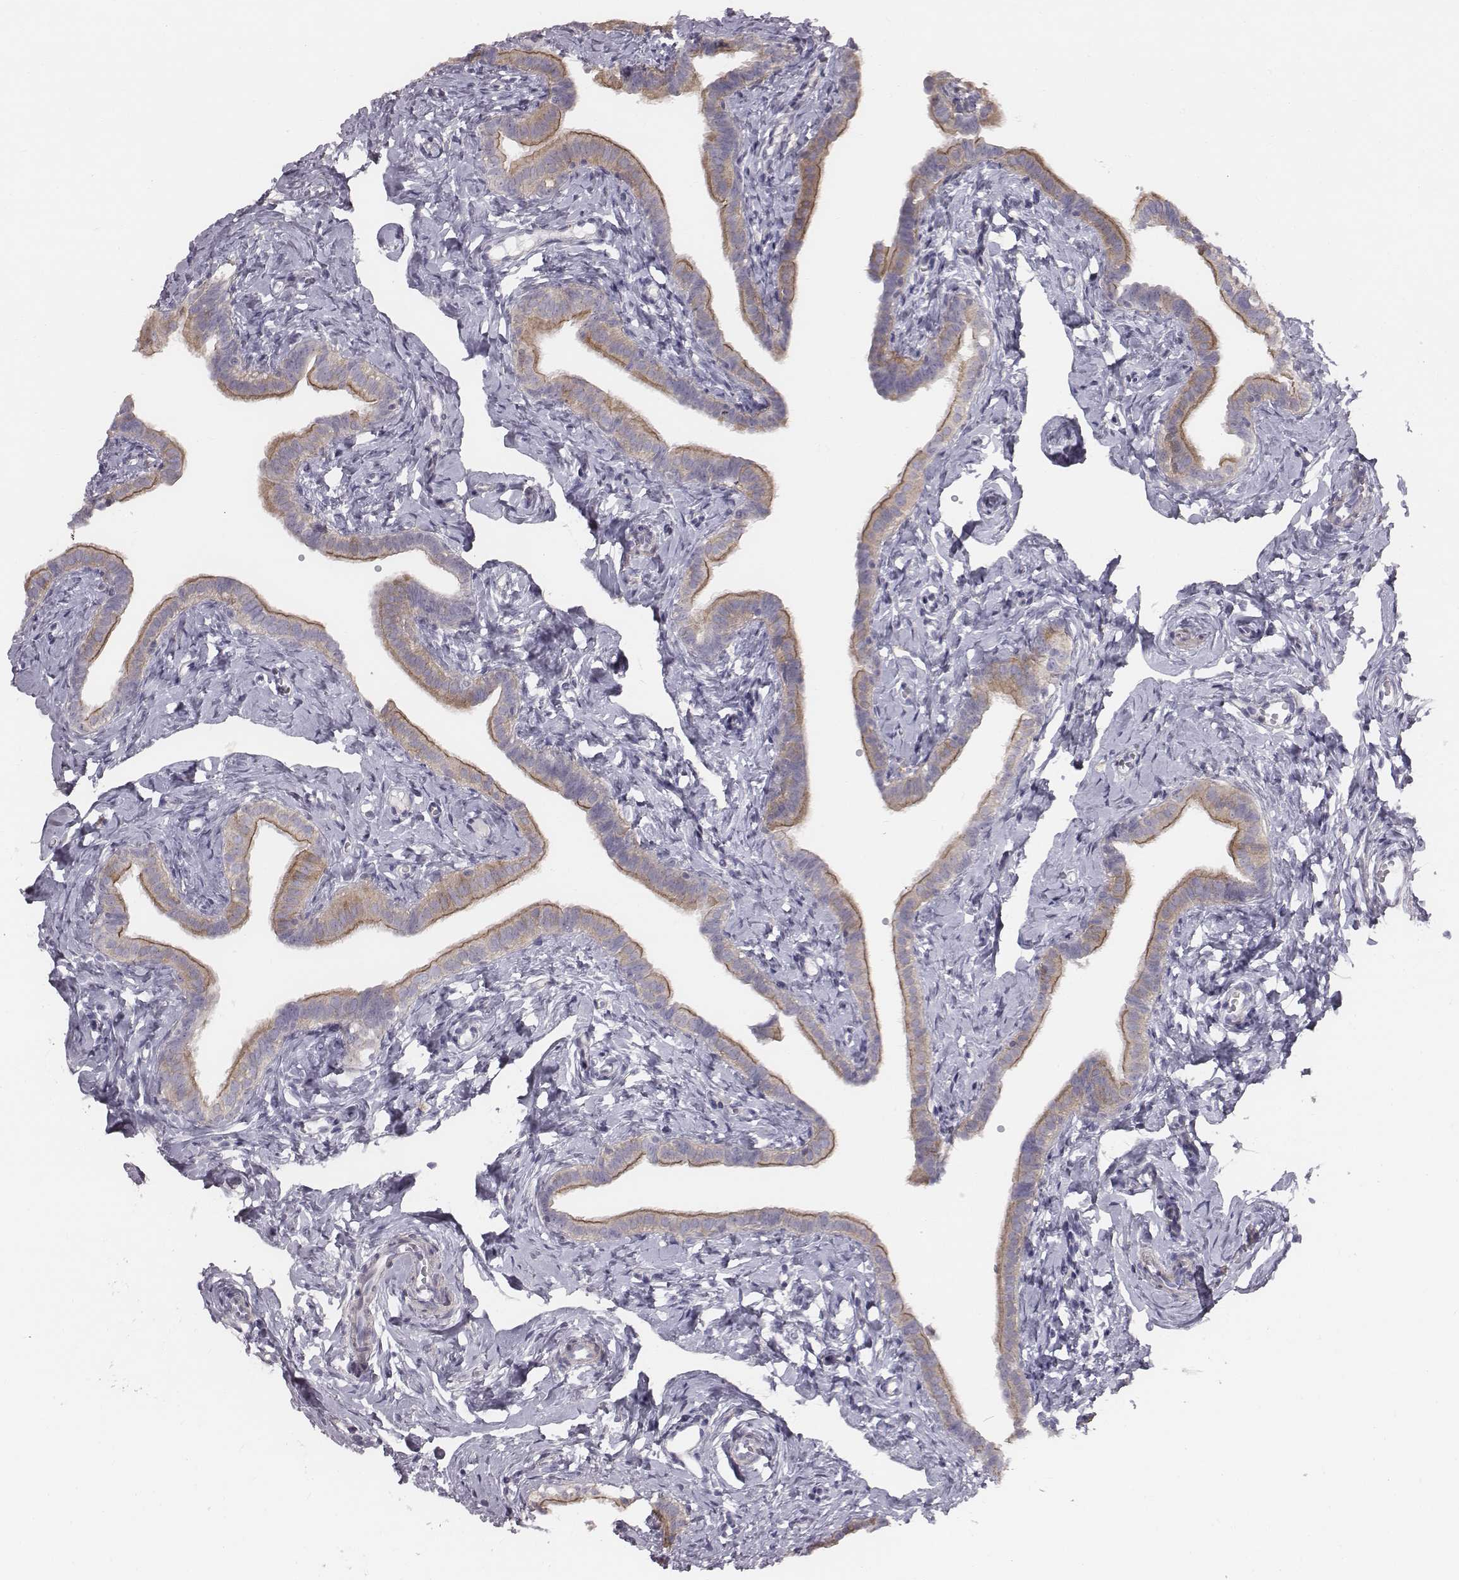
{"staining": {"intensity": "moderate", "quantity": ">75%", "location": "cytoplasmic/membranous"}, "tissue": "fallopian tube", "cell_type": "Glandular cells", "image_type": "normal", "snomed": [{"axis": "morphology", "description": "Normal tissue, NOS"}, {"axis": "topography", "description": "Fallopian tube"}], "caption": "Protein staining of unremarkable fallopian tube exhibits moderate cytoplasmic/membranous positivity in about >75% of glandular cells. The protein of interest is stained brown, and the nuclei are stained in blue (DAB (3,3'-diaminobenzidine) IHC with brightfield microscopy, high magnification).", "gene": "PRKCZ", "patient": {"sex": "female", "age": 41}}